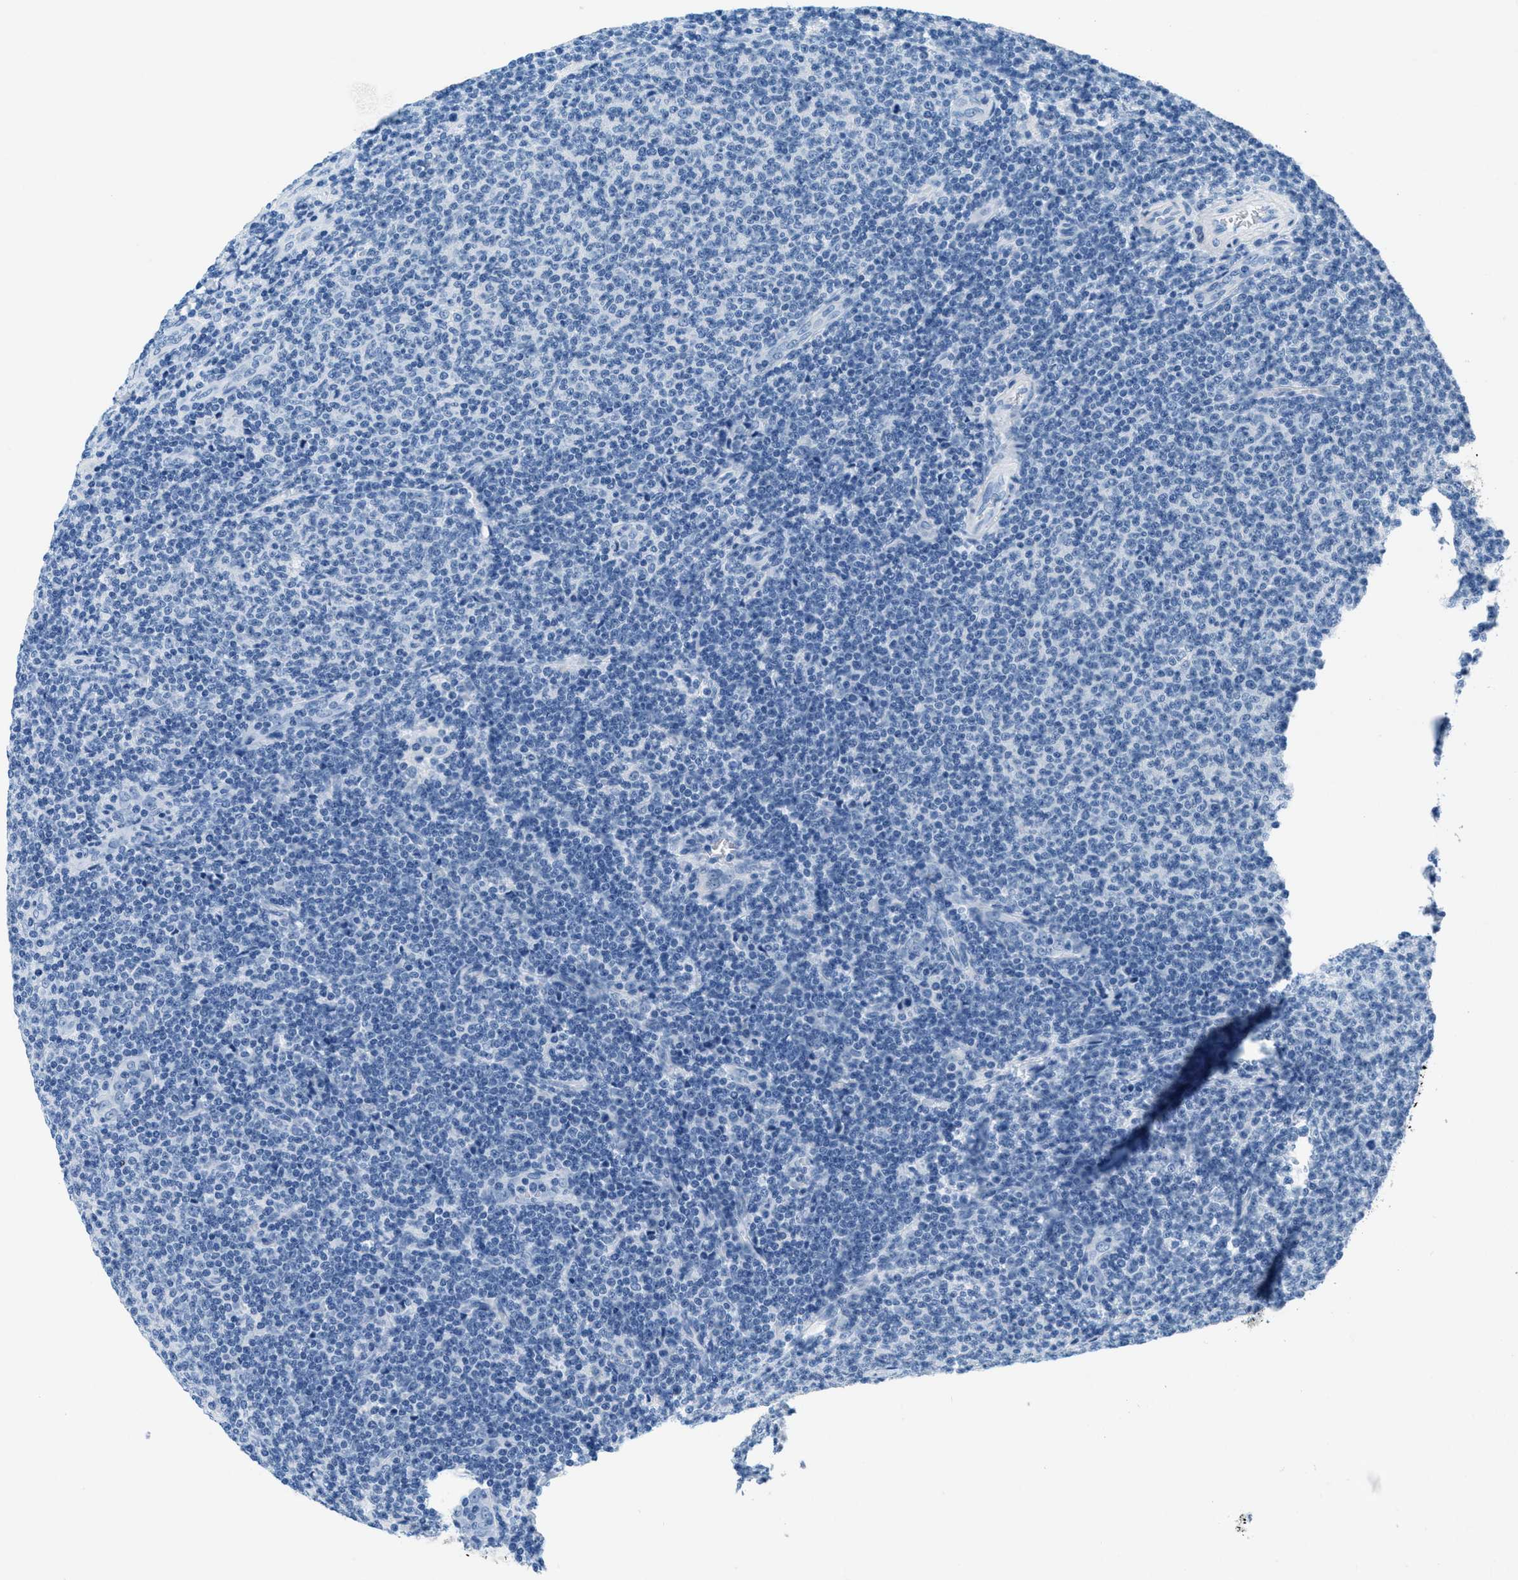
{"staining": {"intensity": "negative", "quantity": "none", "location": "none"}, "tissue": "lymphoma", "cell_type": "Tumor cells", "image_type": "cancer", "snomed": [{"axis": "morphology", "description": "Malignant lymphoma, non-Hodgkin's type, Low grade"}, {"axis": "topography", "description": "Lymph node"}], "caption": "DAB immunohistochemical staining of malignant lymphoma, non-Hodgkin's type (low-grade) displays no significant staining in tumor cells.", "gene": "MGARP", "patient": {"sex": "male", "age": 66}}